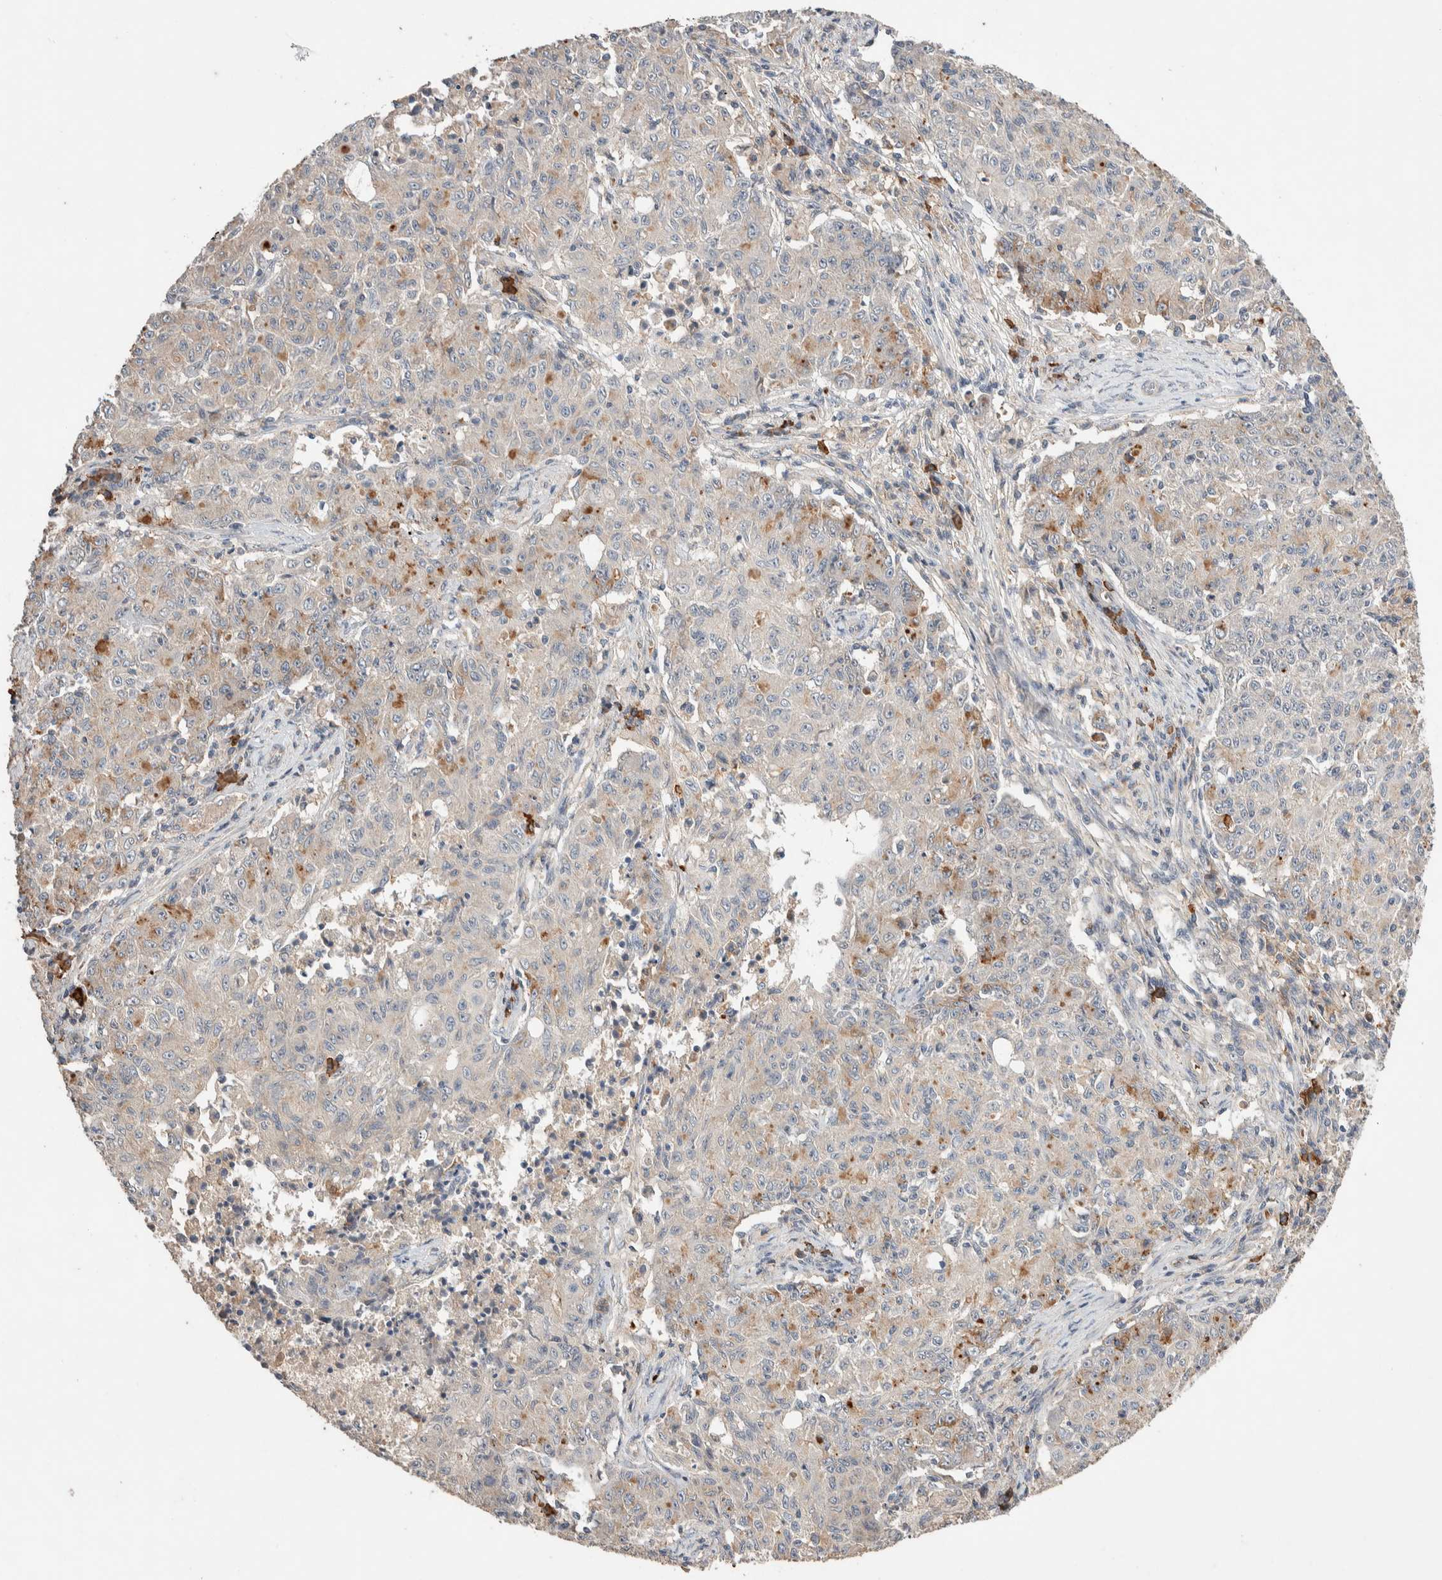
{"staining": {"intensity": "weak", "quantity": "25%-75%", "location": "cytoplasmic/membranous"}, "tissue": "ovarian cancer", "cell_type": "Tumor cells", "image_type": "cancer", "snomed": [{"axis": "morphology", "description": "Carcinoma, endometroid"}, {"axis": "topography", "description": "Ovary"}], "caption": "This micrograph shows immunohistochemistry staining of human ovarian cancer (endometroid carcinoma), with low weak cytoplasmic/membranous positivity in about 25%-75% of tumor cells.", "gene": "WDR91", "patient": {"sex": "female", "age": 42}}